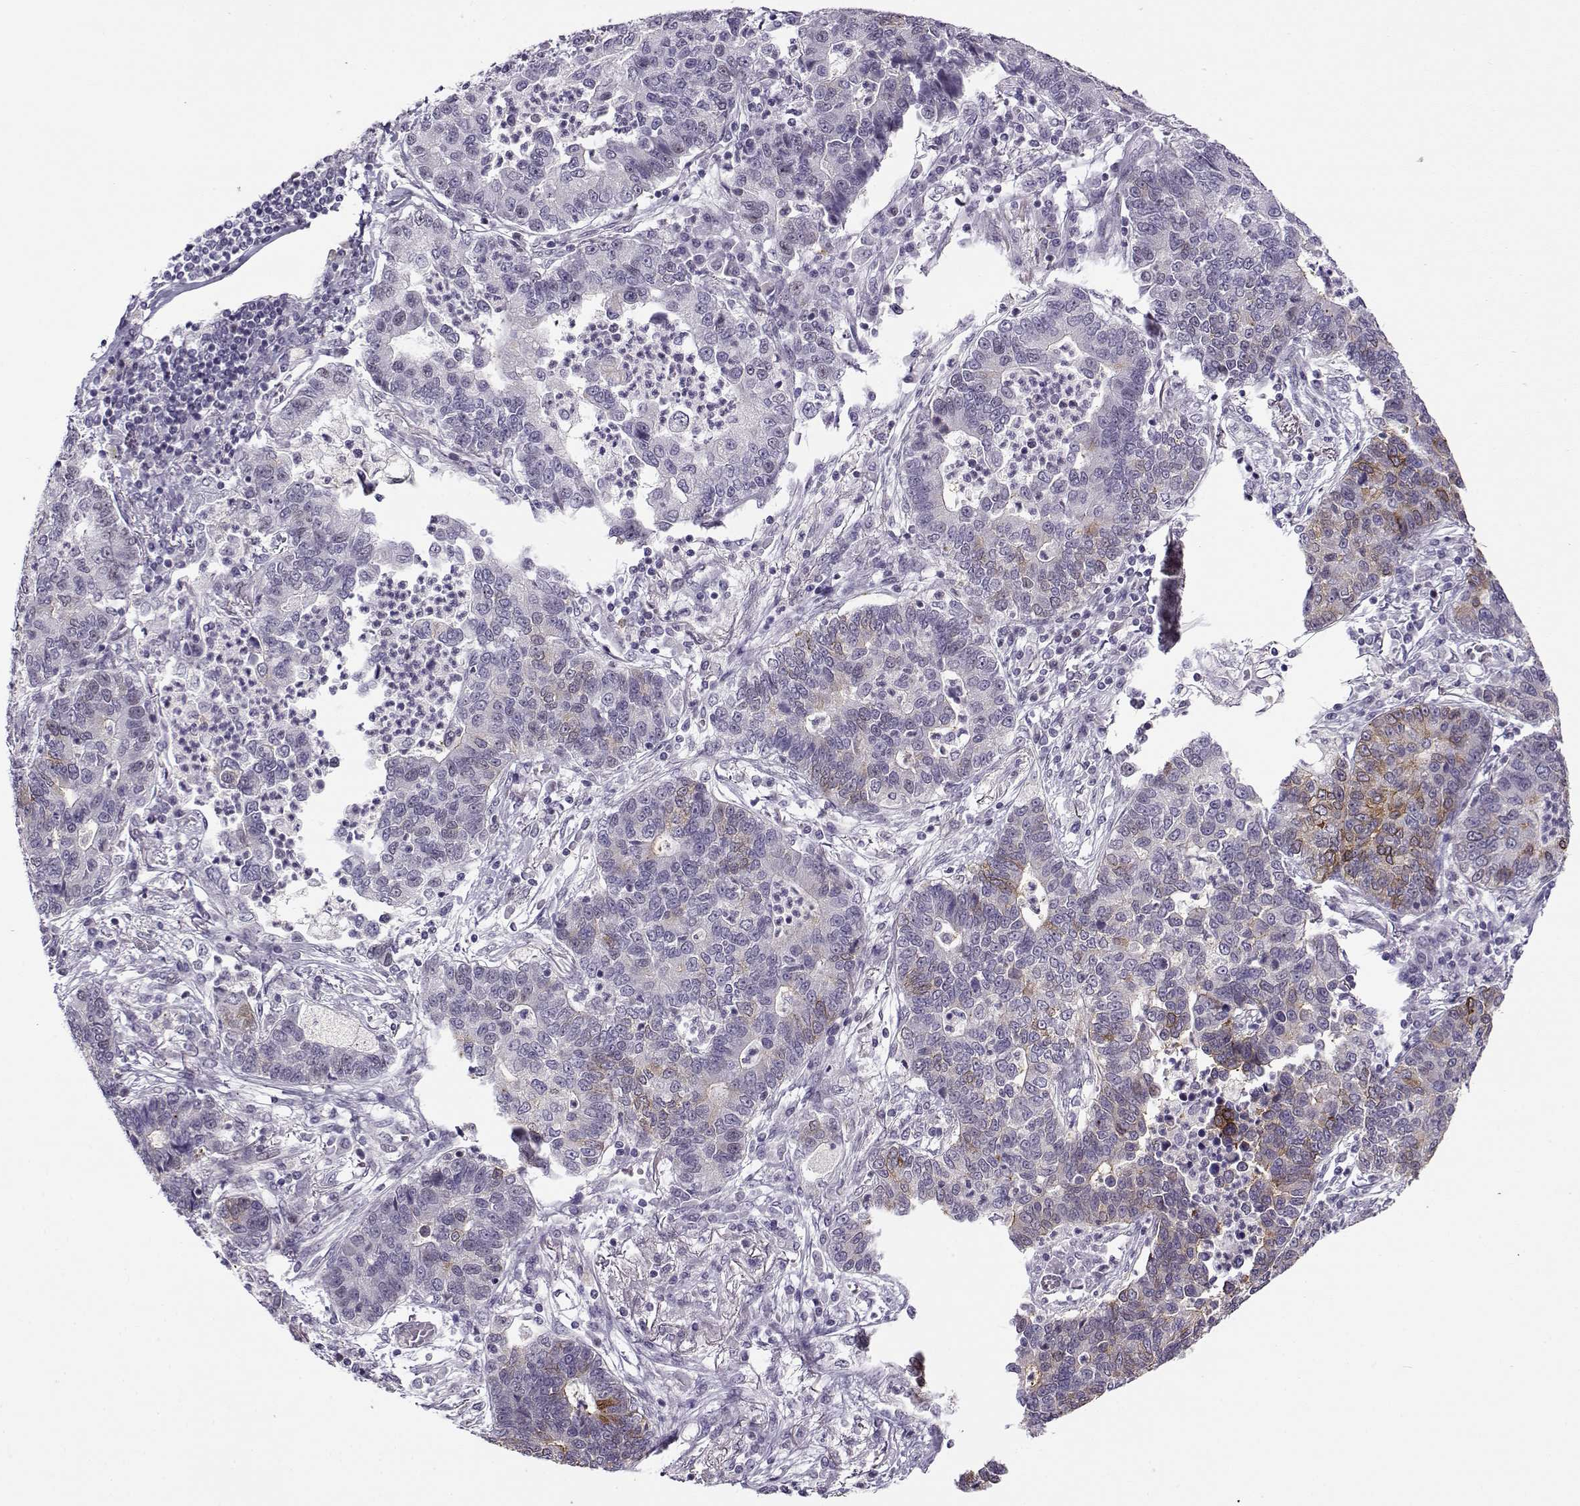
{"staining": {"intensity": "weak", "quantity": "<25%", "location": "cytoplasmic/membranous"}, "tissue": "lung cancer", "cell_type": "Tumor cells", "image_type": "cancer", "snomed": [{"axis": "morphology", "description": "Adenocarcinoma, NOS"}, {"axis": "topography", "description": "Lung"}], "caption": "This is an IHC histopathology image of human lung cancer (adenocarcinoma). There is no expression in tumor cells.", "gene": "BACH1", "patient": {"sex": "female", "age": 57}}